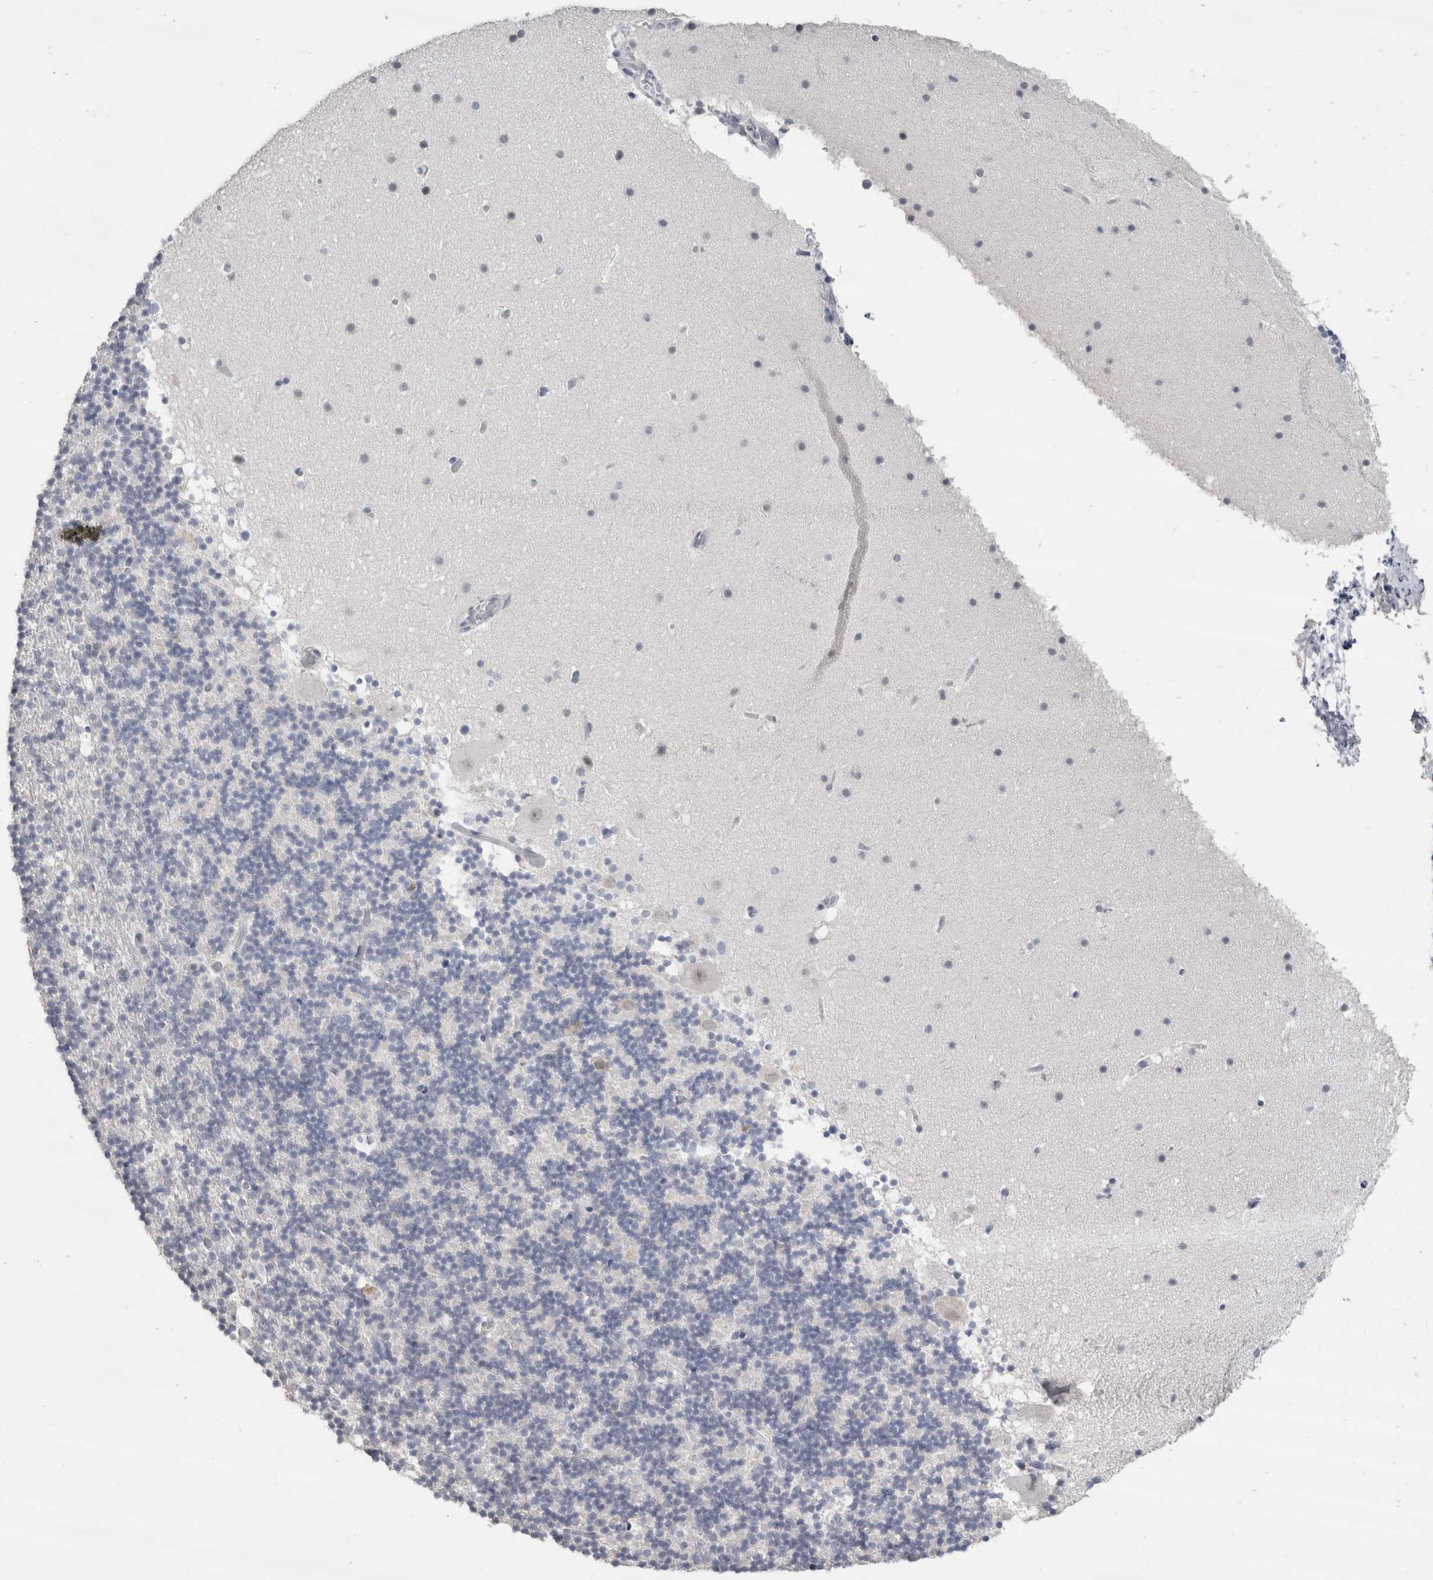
{"staining": {"intensity": "negative", "quantity": "none", "location": "none"}, "tissue": "cerebellum", "cell_type": "Cells in granular layer", "image_type": "normal", "snomed": [{"axis": "morphology", "description": "Normal tissue, NOS"}, {"axis": "topography", "description": "Cerebellum"}], "caption": "Immunohistochemistry (IHC) histopathology image of benign cerebellum: cerebellum stained with DAB shows no significant protein staining in cells in granular layer. Nuclei are stained in blue.", "gene": "CDH17", "patient": {"sex": "male", "age": 57}}